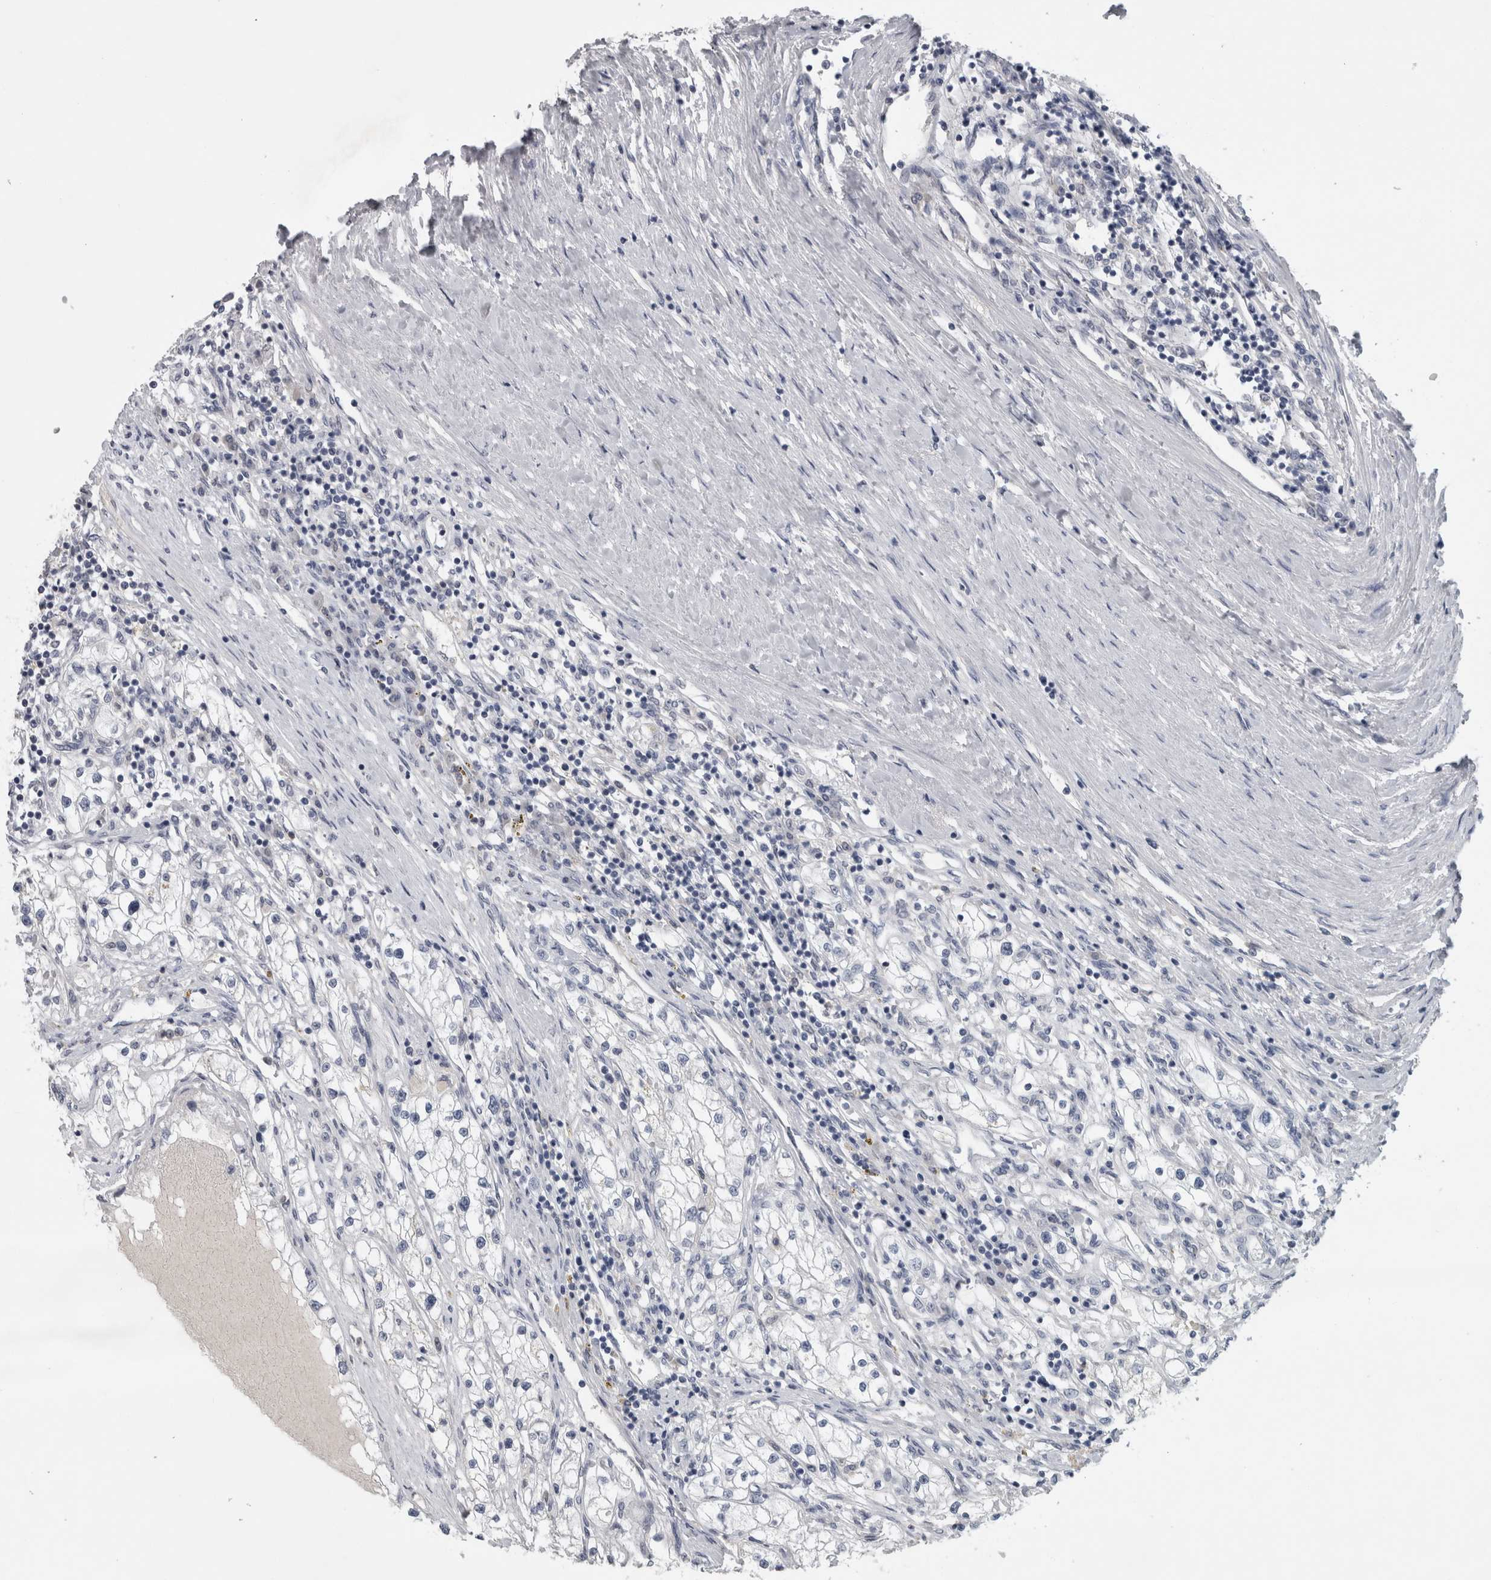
{"staining": {"intensity": "negative", "quantity": "none", "location": "none"}, "tissue": "renal cancer", "cell_type": "Tumor cells", "image_type": "cancer", "snomed": [{"axis": "morphology", "description": "Adenocarcinoma, NOS"}, {"axis": "topography", "description": "Kidney"}], "caption": "Renal cancer was stained to show a protein in brown. There is no significant expression in tumor cells. The staining was performed using DAB to visualize the protein expression in brown, while the nuclei were stained in blue with hematoxylin (Magnification: 20x).", "gene": "NAPRT", "patient": {"sex": "male", "age": 68}}